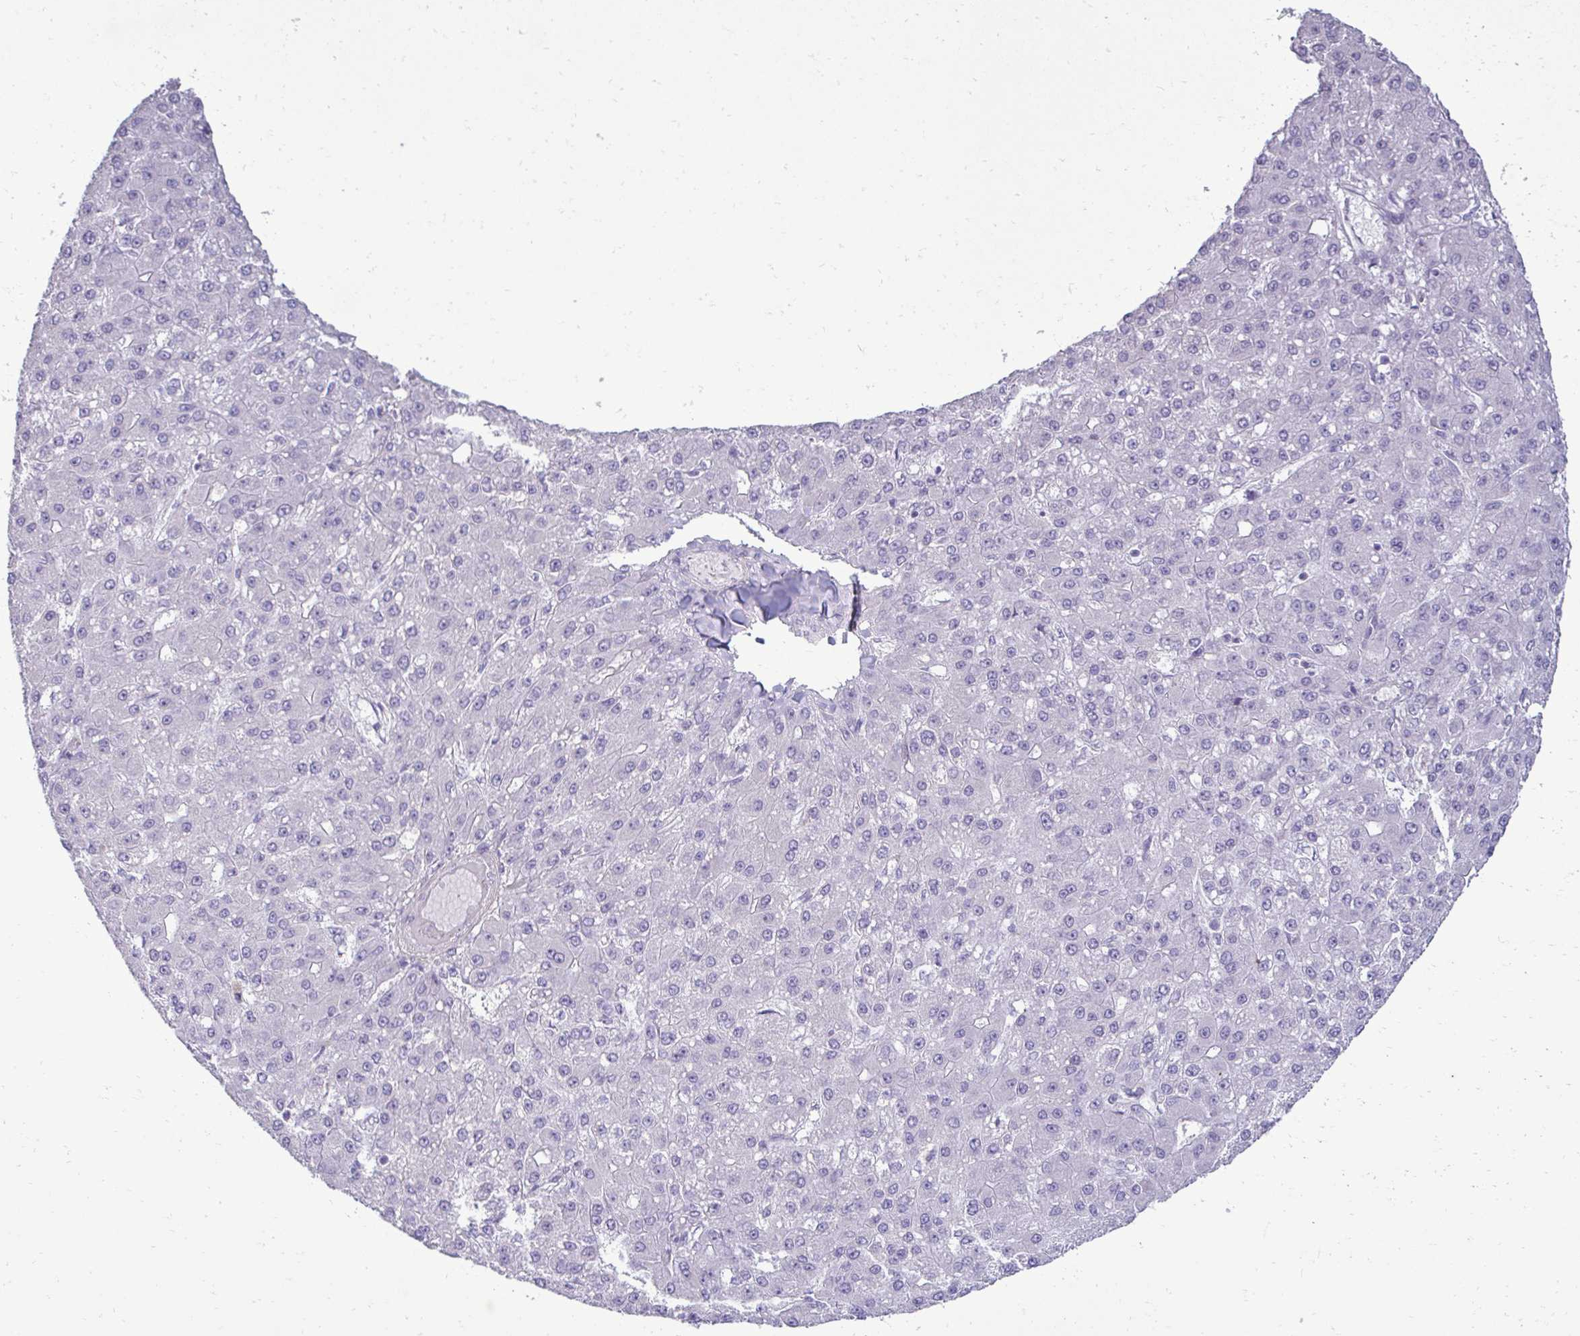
{"staining": {"intensity": "negative", "quantity": "none", "location": "none"}, "tissue": "liver cancer", "cell_type": "Tumor cells", "image_type": "cancer", "snomed": [{"axis": "morphology", "description": "Carcinoma, Hepatocellular, NOS"}, {"axis": "topography", "description": "Liver"}], "caption": "Tumor cells are negative for brown protein staining in liver cancer.", "gene": "SLC30A3", "patient": {"sex": "male", "age": 67}}